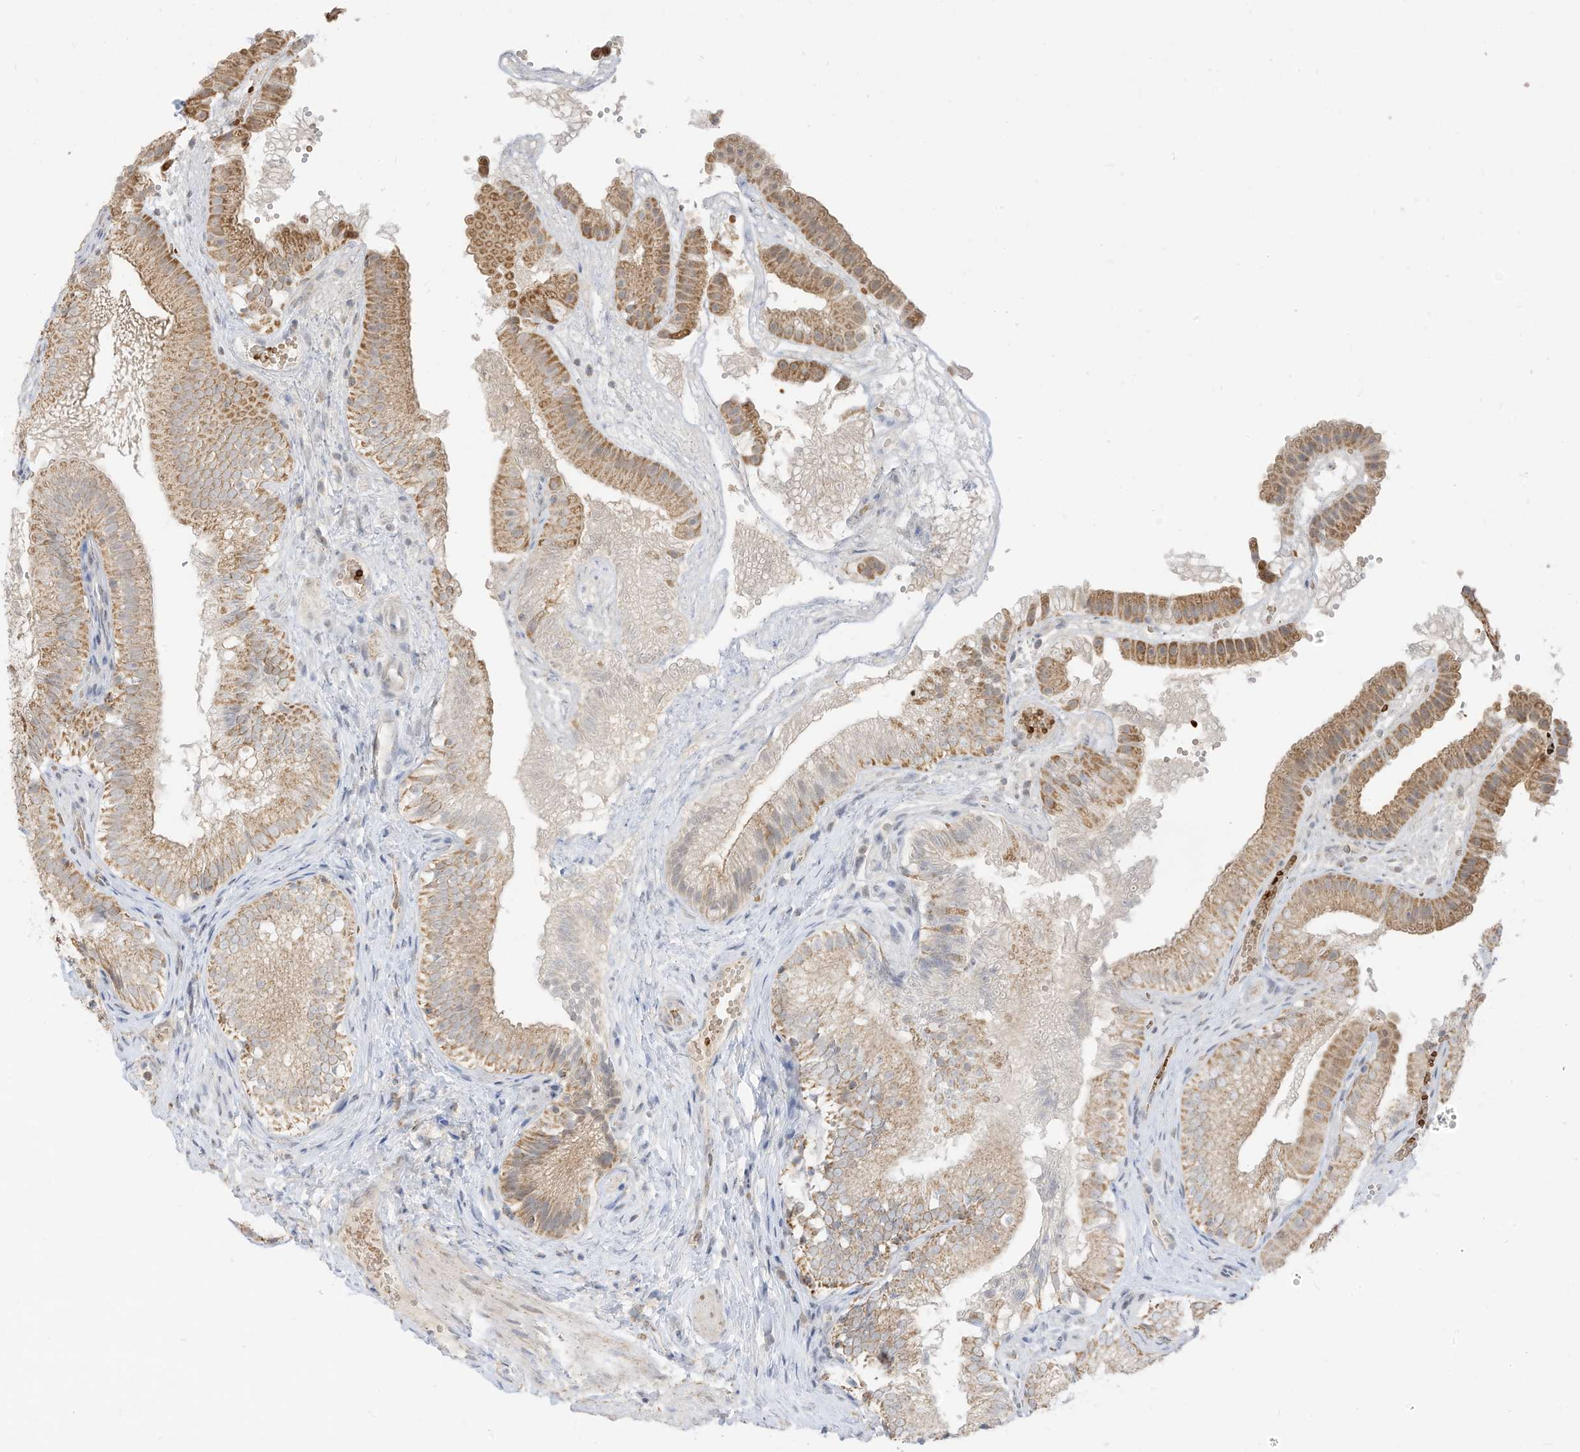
{"staining": {"intensity": "moderate", "quantity": ">75%", "location": "cytoplasmic/membranous"}, "tissue": "gallbladder", "cell_type": "Glandular cells", "image_type": "normal", "snomed": [{"axis": "morphology", "description": "Normal tissue, NOS"}, {"axis": "topography", "description": "Gallbladder"}], "caption": "High-magnification brightfield microscopy of normal gallbladder stained with DAB (brown) and counterstained with hematoxylin (blue). glandular cells exhibit moderate cytoplasmic/membranous positivity is identified in approximately>75% of cells. (brown staining indicates protein expression, while blue staining denotes nuclei).", "gene": "MTUS2", "patient": {"sex": "female", "age": 30}}